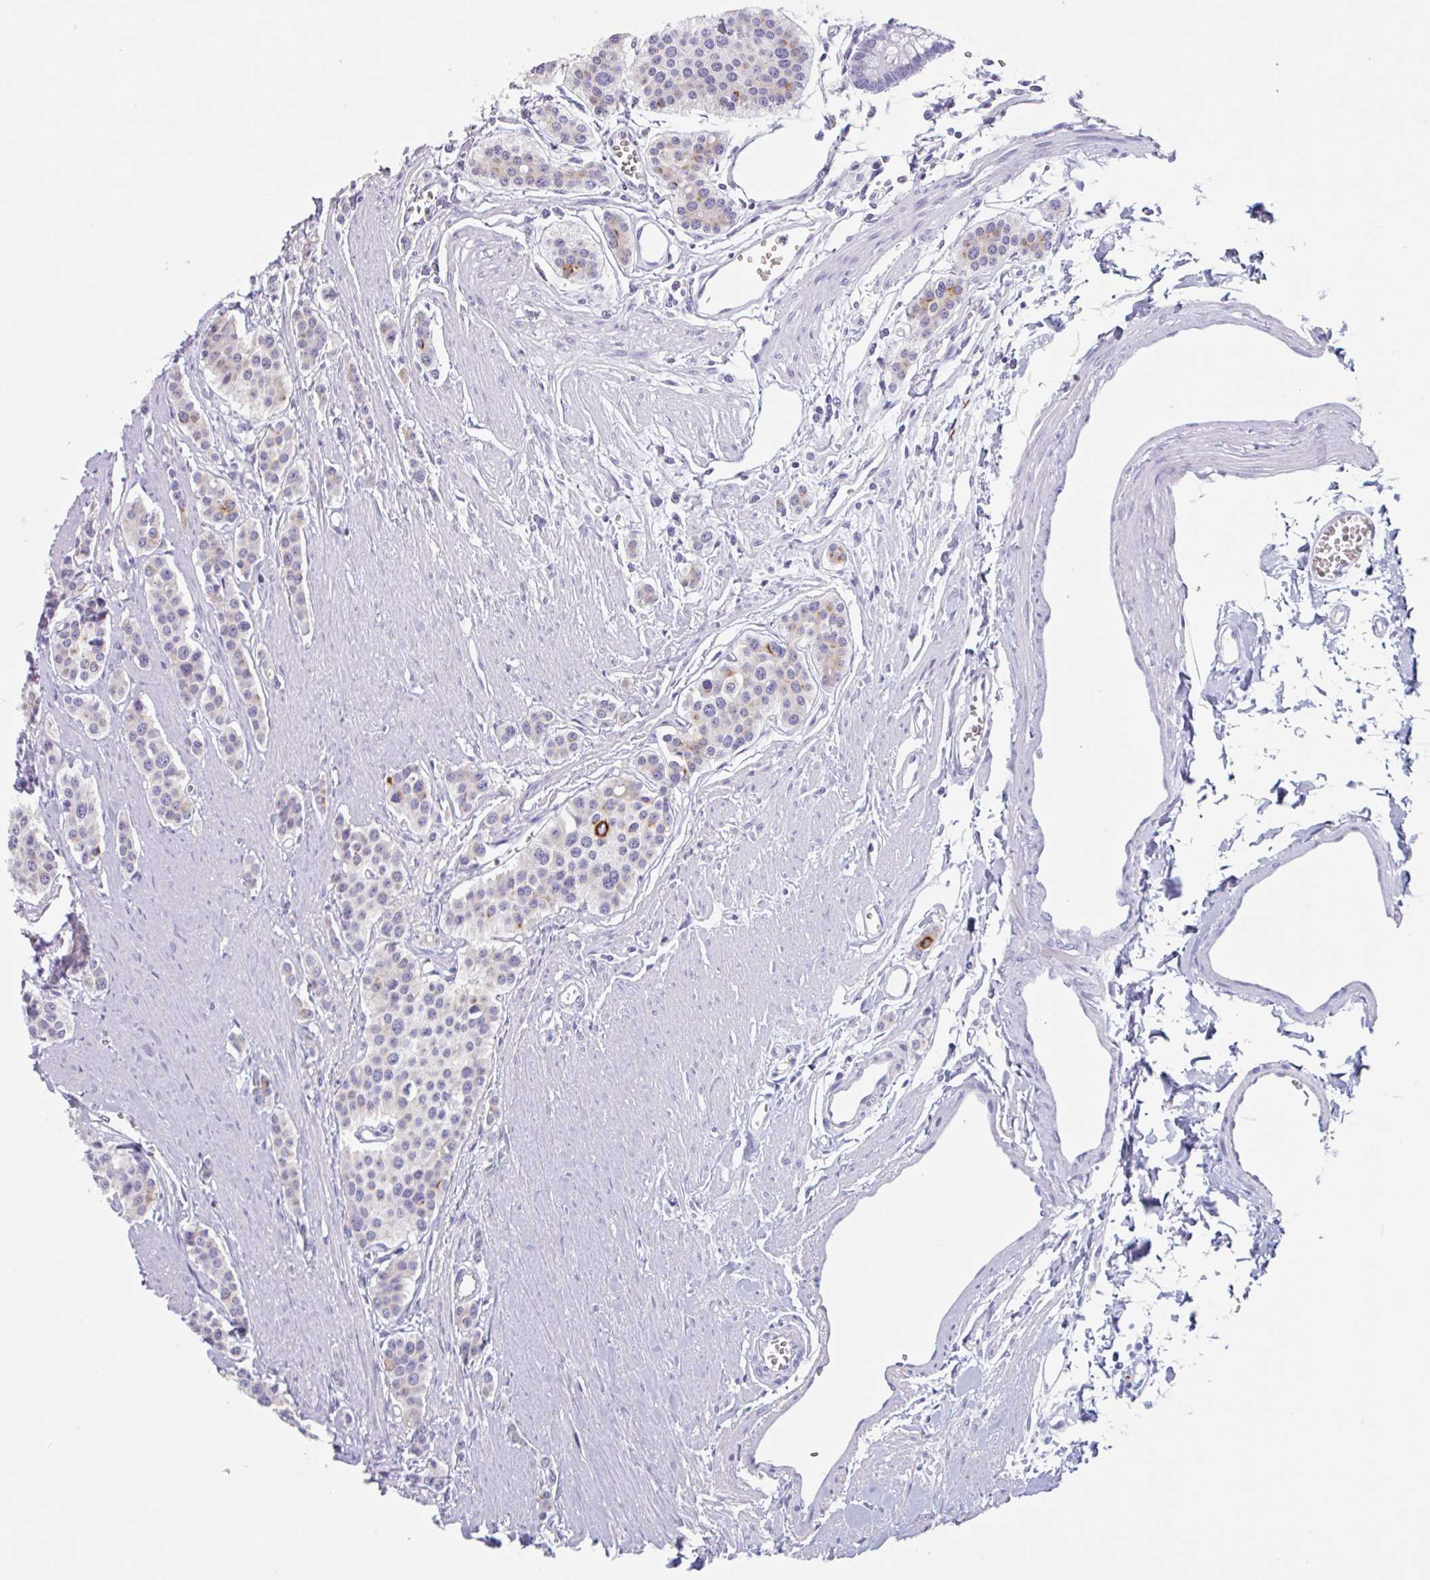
{"staining": {"intensity": "strong", "quantity": "<25%", "location": "cytoplasmic/membranous"}, "tissue": "carcinoid", "cell_type": "Tumor cells", "image_type": "cancer", "snomed": [{"axis": "morphology", "description": "Carcinoid, malignant, NOS"}, {"axis": "topography", "description": "Small intestine"}], "caption": "This image shows immunohistochemistry staining of malignant carcinoid, with medium strong cytoplasmic/membranous positivity in approximately <25% of tumor cells.", "gene": "EMC4", "patient": {"sex": "male", "age": 60}}